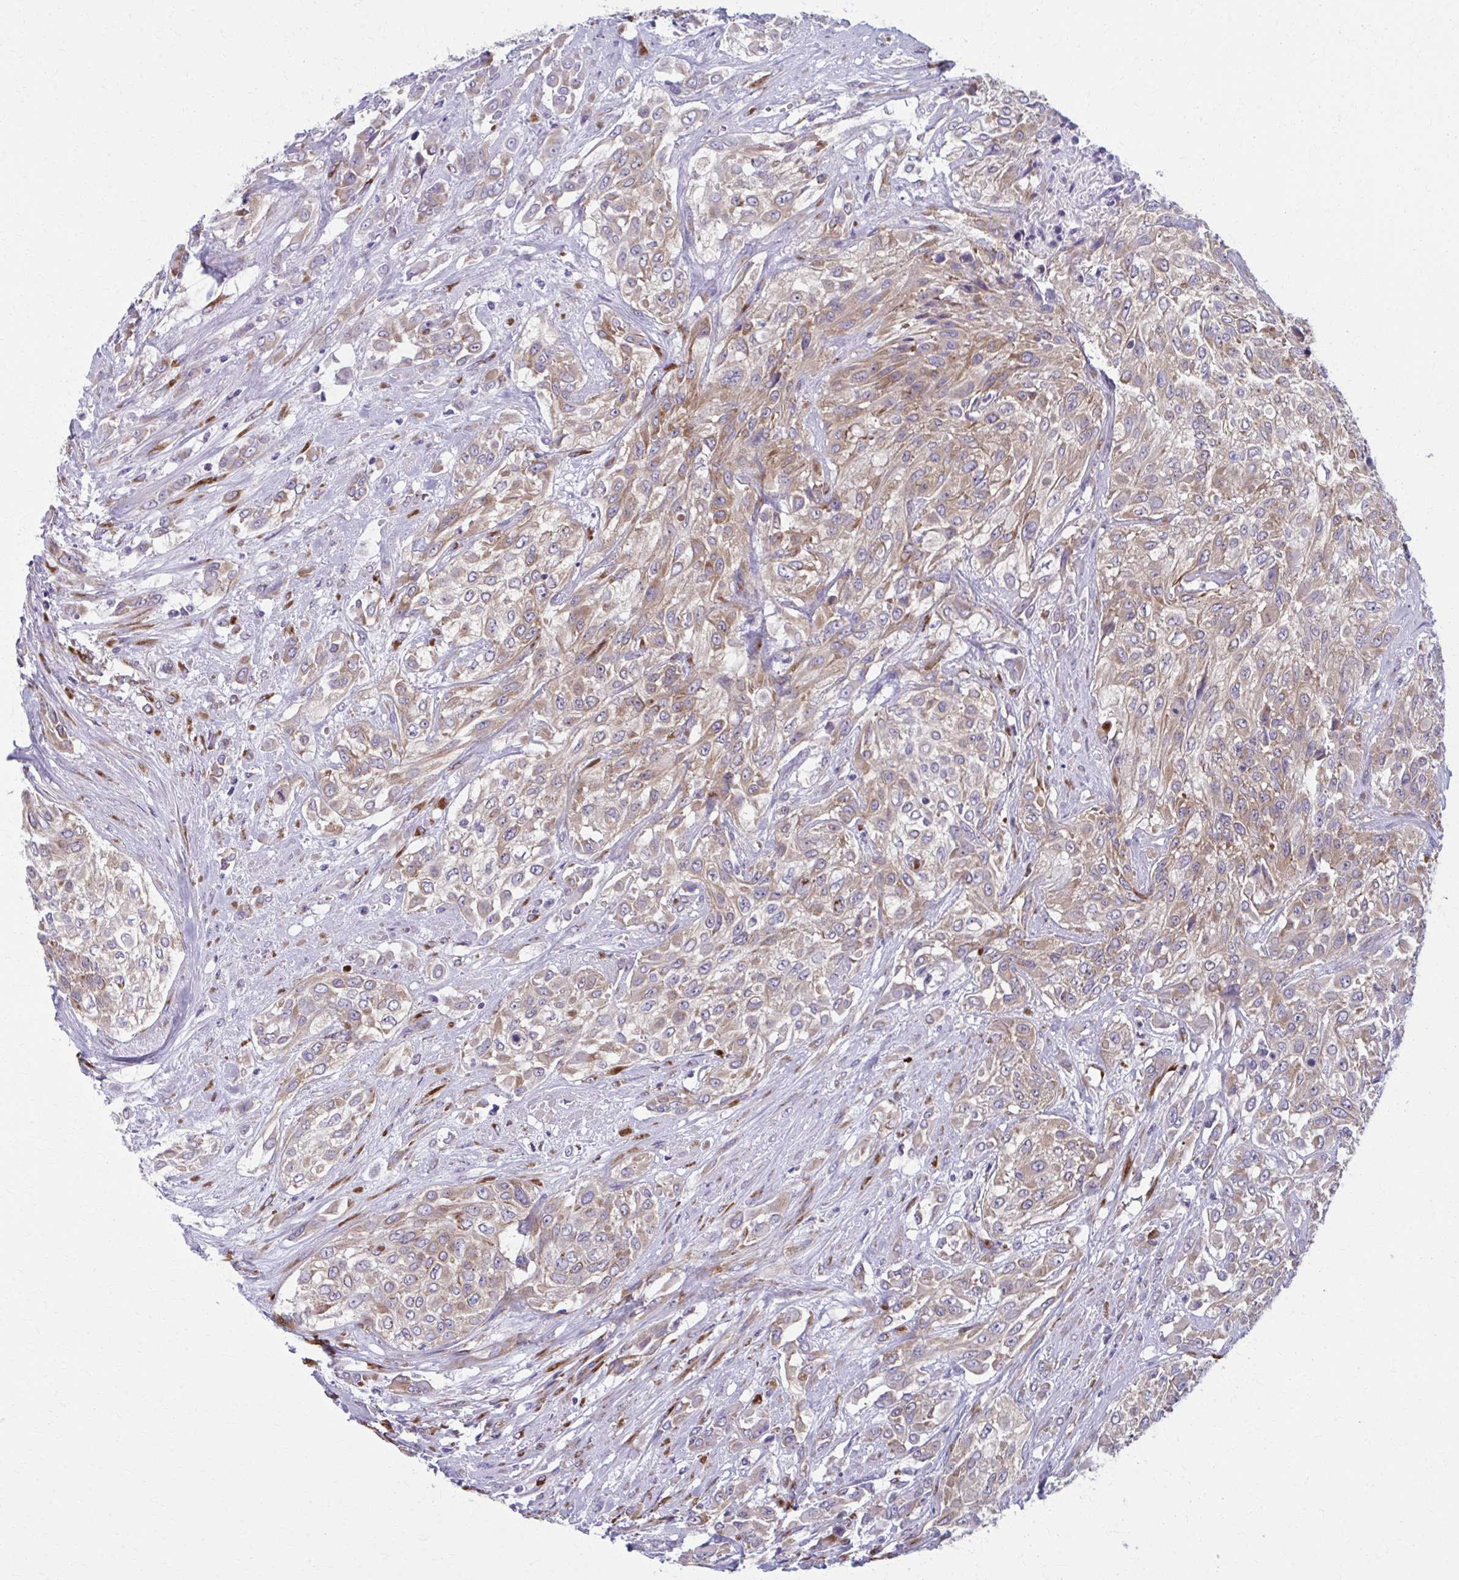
{"staining": {"intensity": "moderate", "quantity": ">75%", "location": "cytoplasmic/membranous"}, "tissue": "urothelial cancer", "cell_type": "Tumor cells", "image_type": "cancer", "snomed": [{"axis": "morphology", "description": "Urothelial carcinoma, High grade"}, {"axis": "topography", "description": "Urinary bladder"}], "caption": "Moderate cytoplasmic/membranous staining for a protein is seen in approximately >75% of tumor cells of high-grade urothelial carcinoma using immunohistochemistry.", "gene": "SPATS2L", "patient": {"sex": "male", "age": 57}}